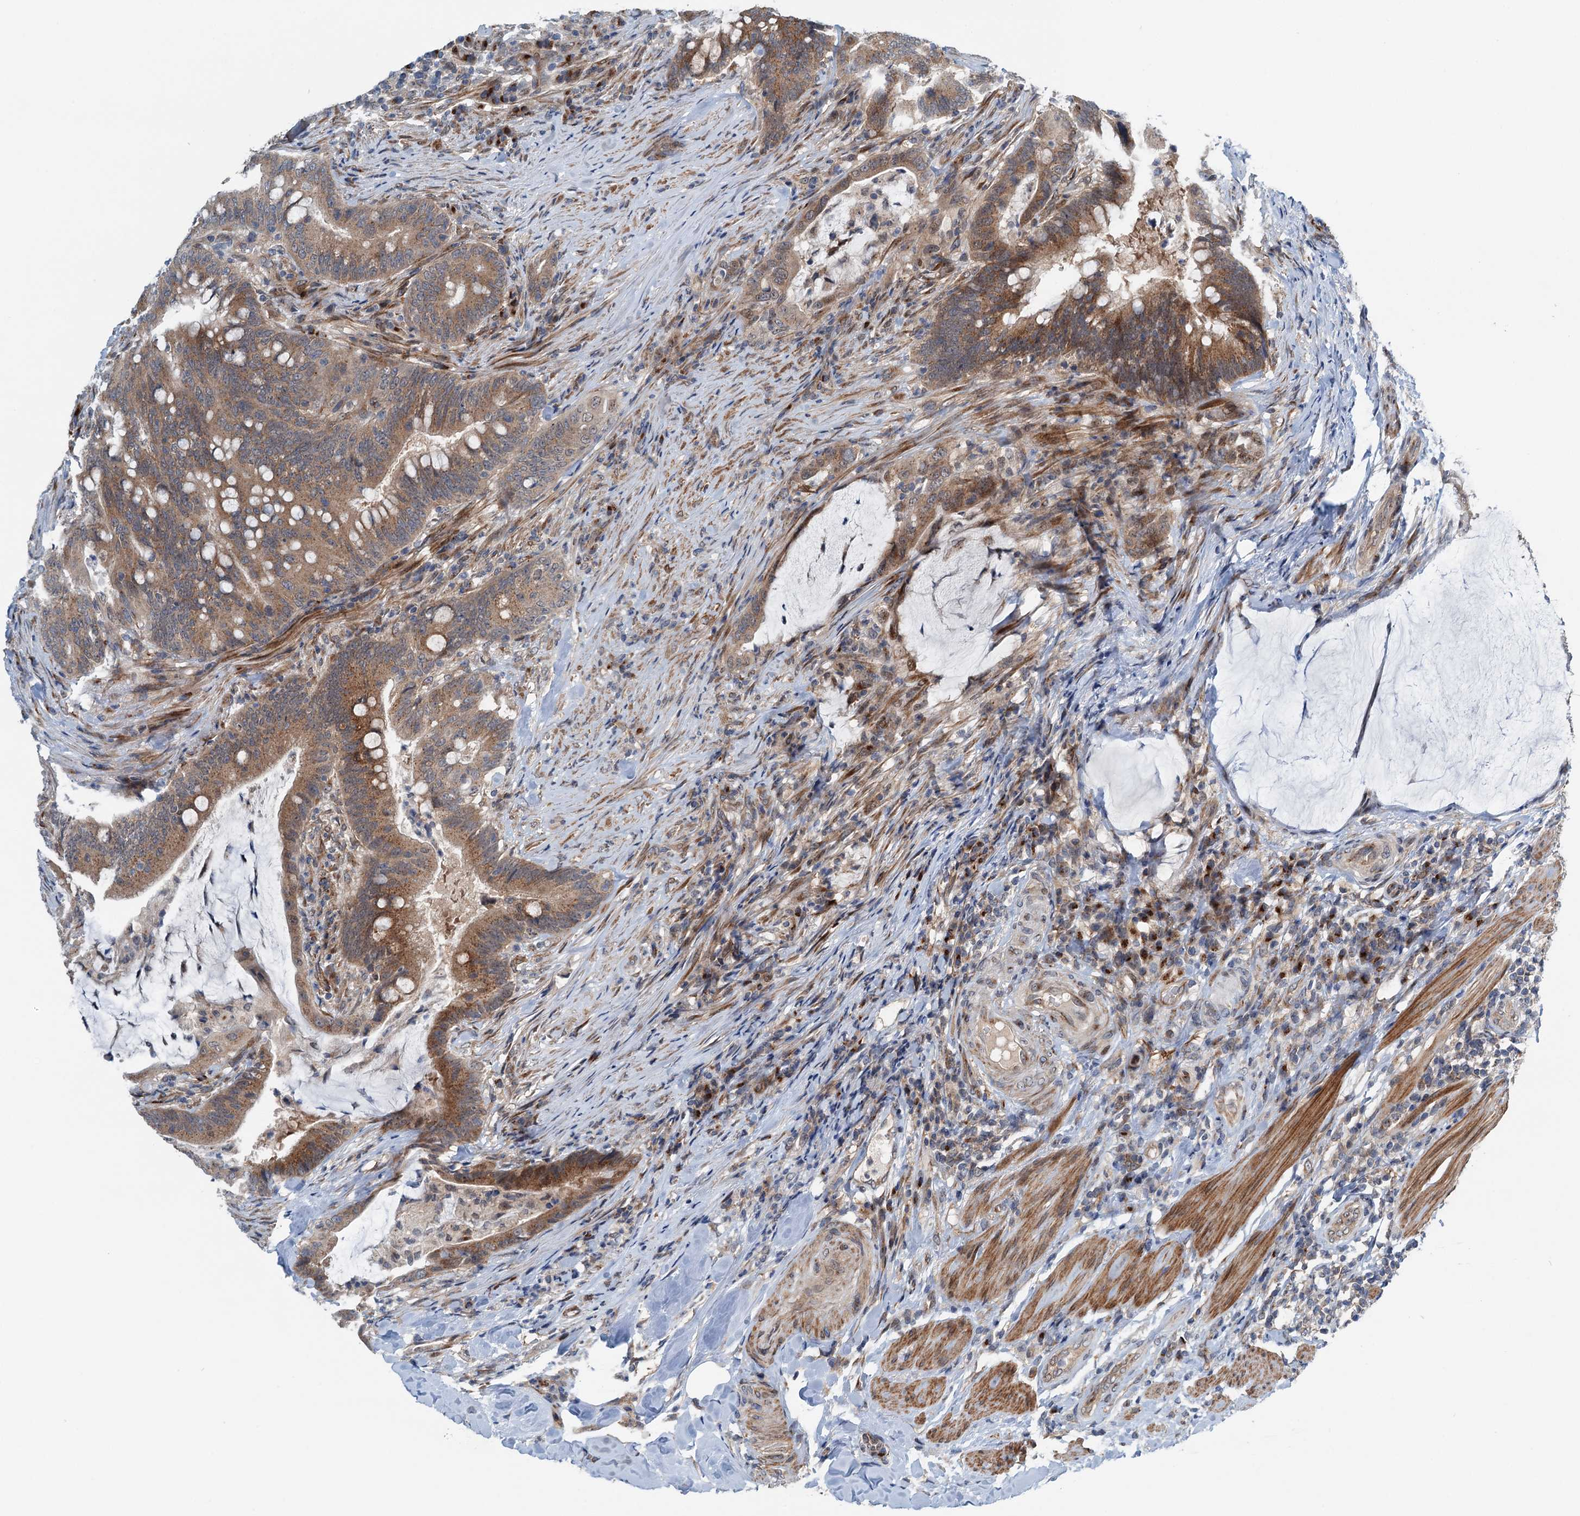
{"staining": {"intensity": "moderate", "quantity": ">75%", "location": "cytoplasmic/membranous"}, "tissue": "colorectal cancer", "cell_type": "Tumor cells", "image_type": "cancer", "snomed": [{"axis": "morphology", "description": "Adenocarcinoma, NOS"}, {"axis": "topography", "description": "Colon"}], "caption": "Moderate cytoplasmic/membranous expression is present in about >75% of tumor cells in colorectal cancer. (DAB (3,3'-diaminobenzidine) = brown stain, brightfield microscopy at high magnification).", "gene": "DYNC2I2", "patient": {"sex": "female", "age": 66}}